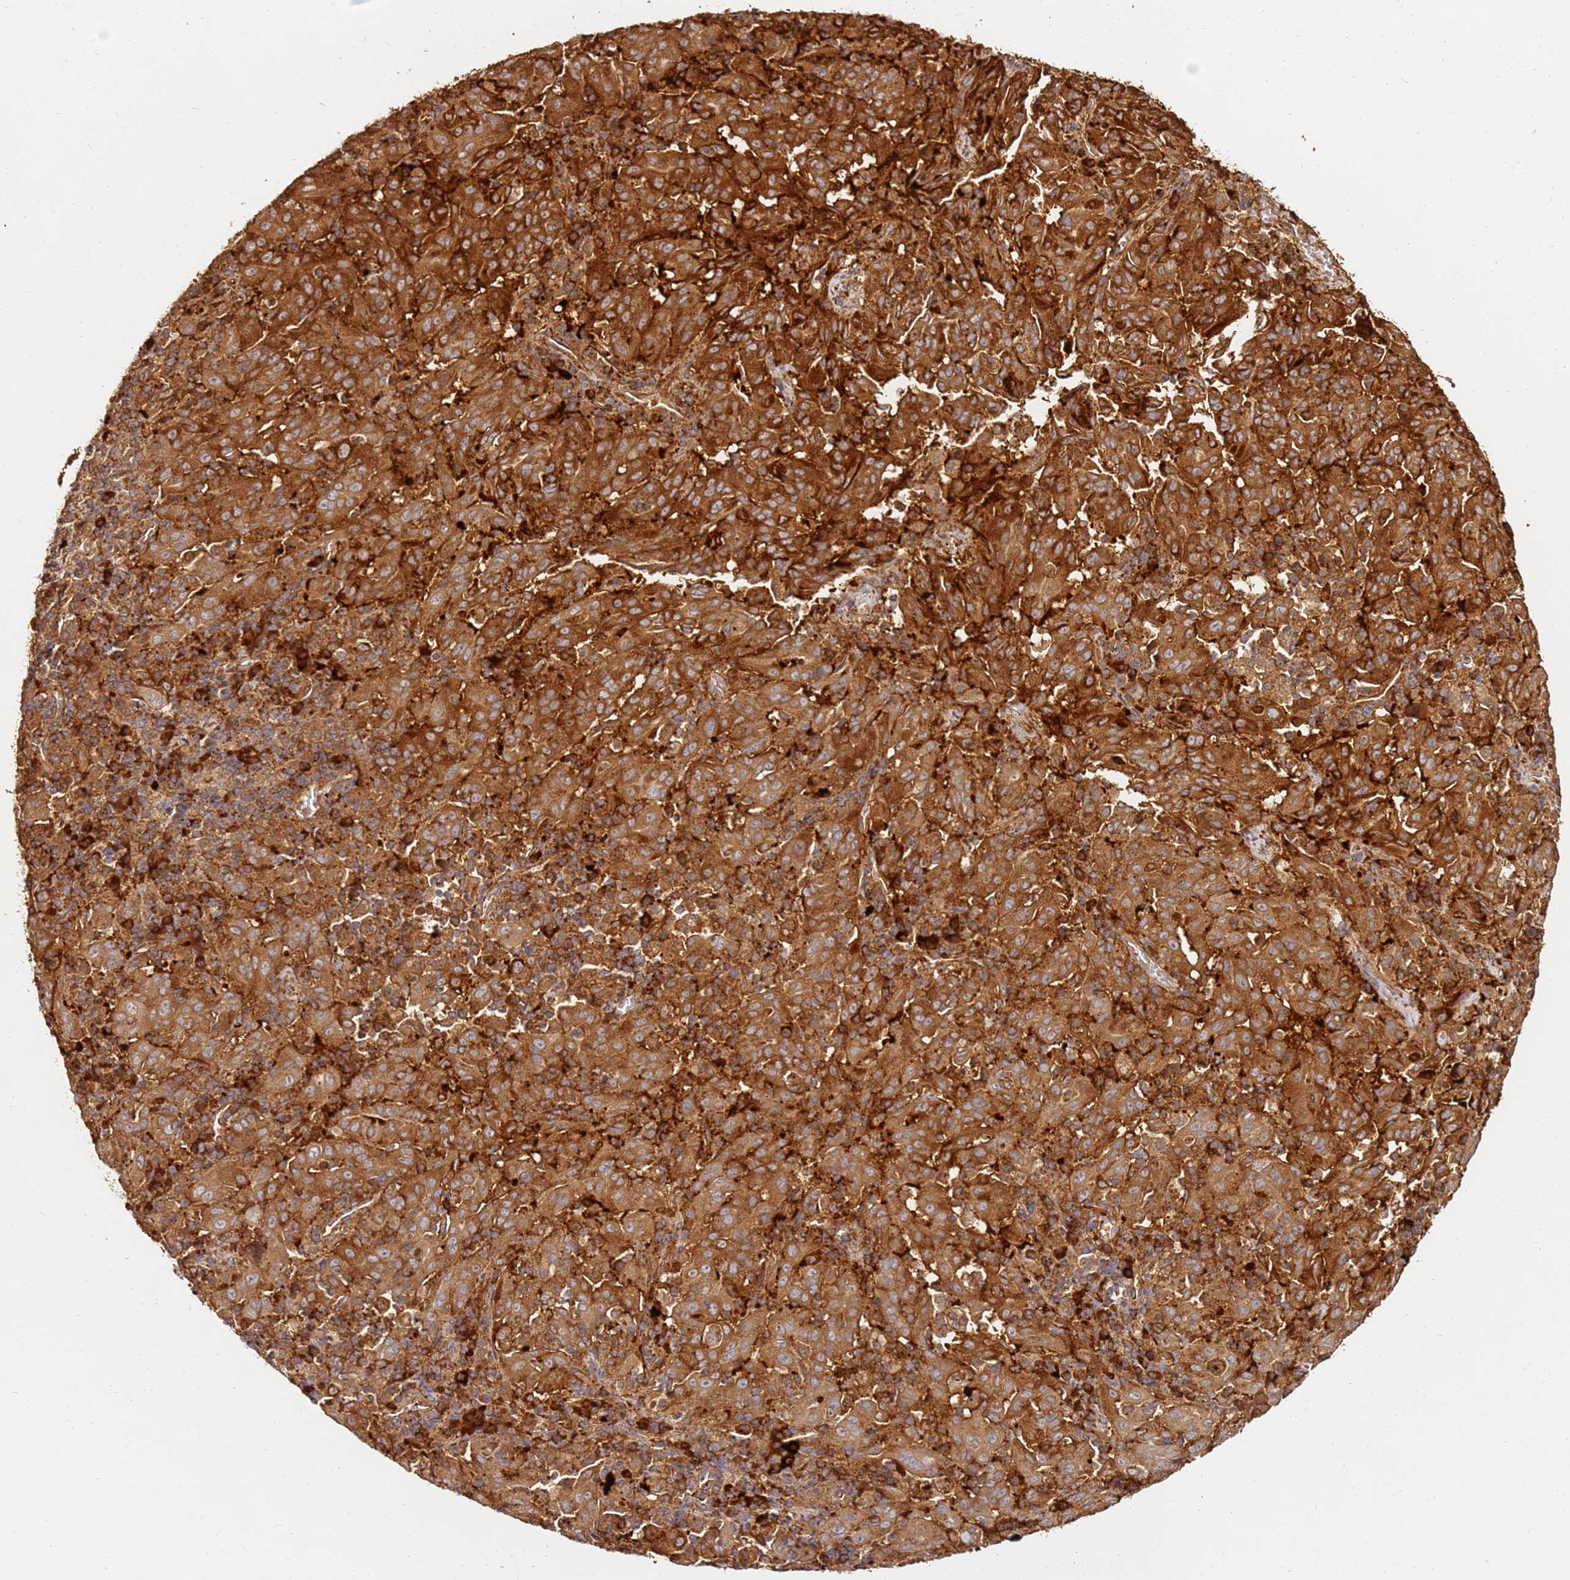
{"staining": {"intensity": "strong", "quantity": ">75%", "location": "cytoplasmic/membranous"}, "tissue": "pancreatic cancer", "cell_type": "Tumor cells", "image_type": "cancer", "snomed": [{"axis": "morphology", "description": "Adenocarcinoma, NOS"}, {"axis": "topography", "description": "Pancreas"}], "caption": "Immunohistochemical staining of human adenocarcinoma (pancreatic) reveals high levels of strong cytoplasmic/membranous protein expression in about >75% of tumor cells. (DAB (3,3'-diaminobenzidine) IHC with brightfield microscopy, high magnification).", "gene": "DVL3", "patient": {"sex": "male", "age": 63}}